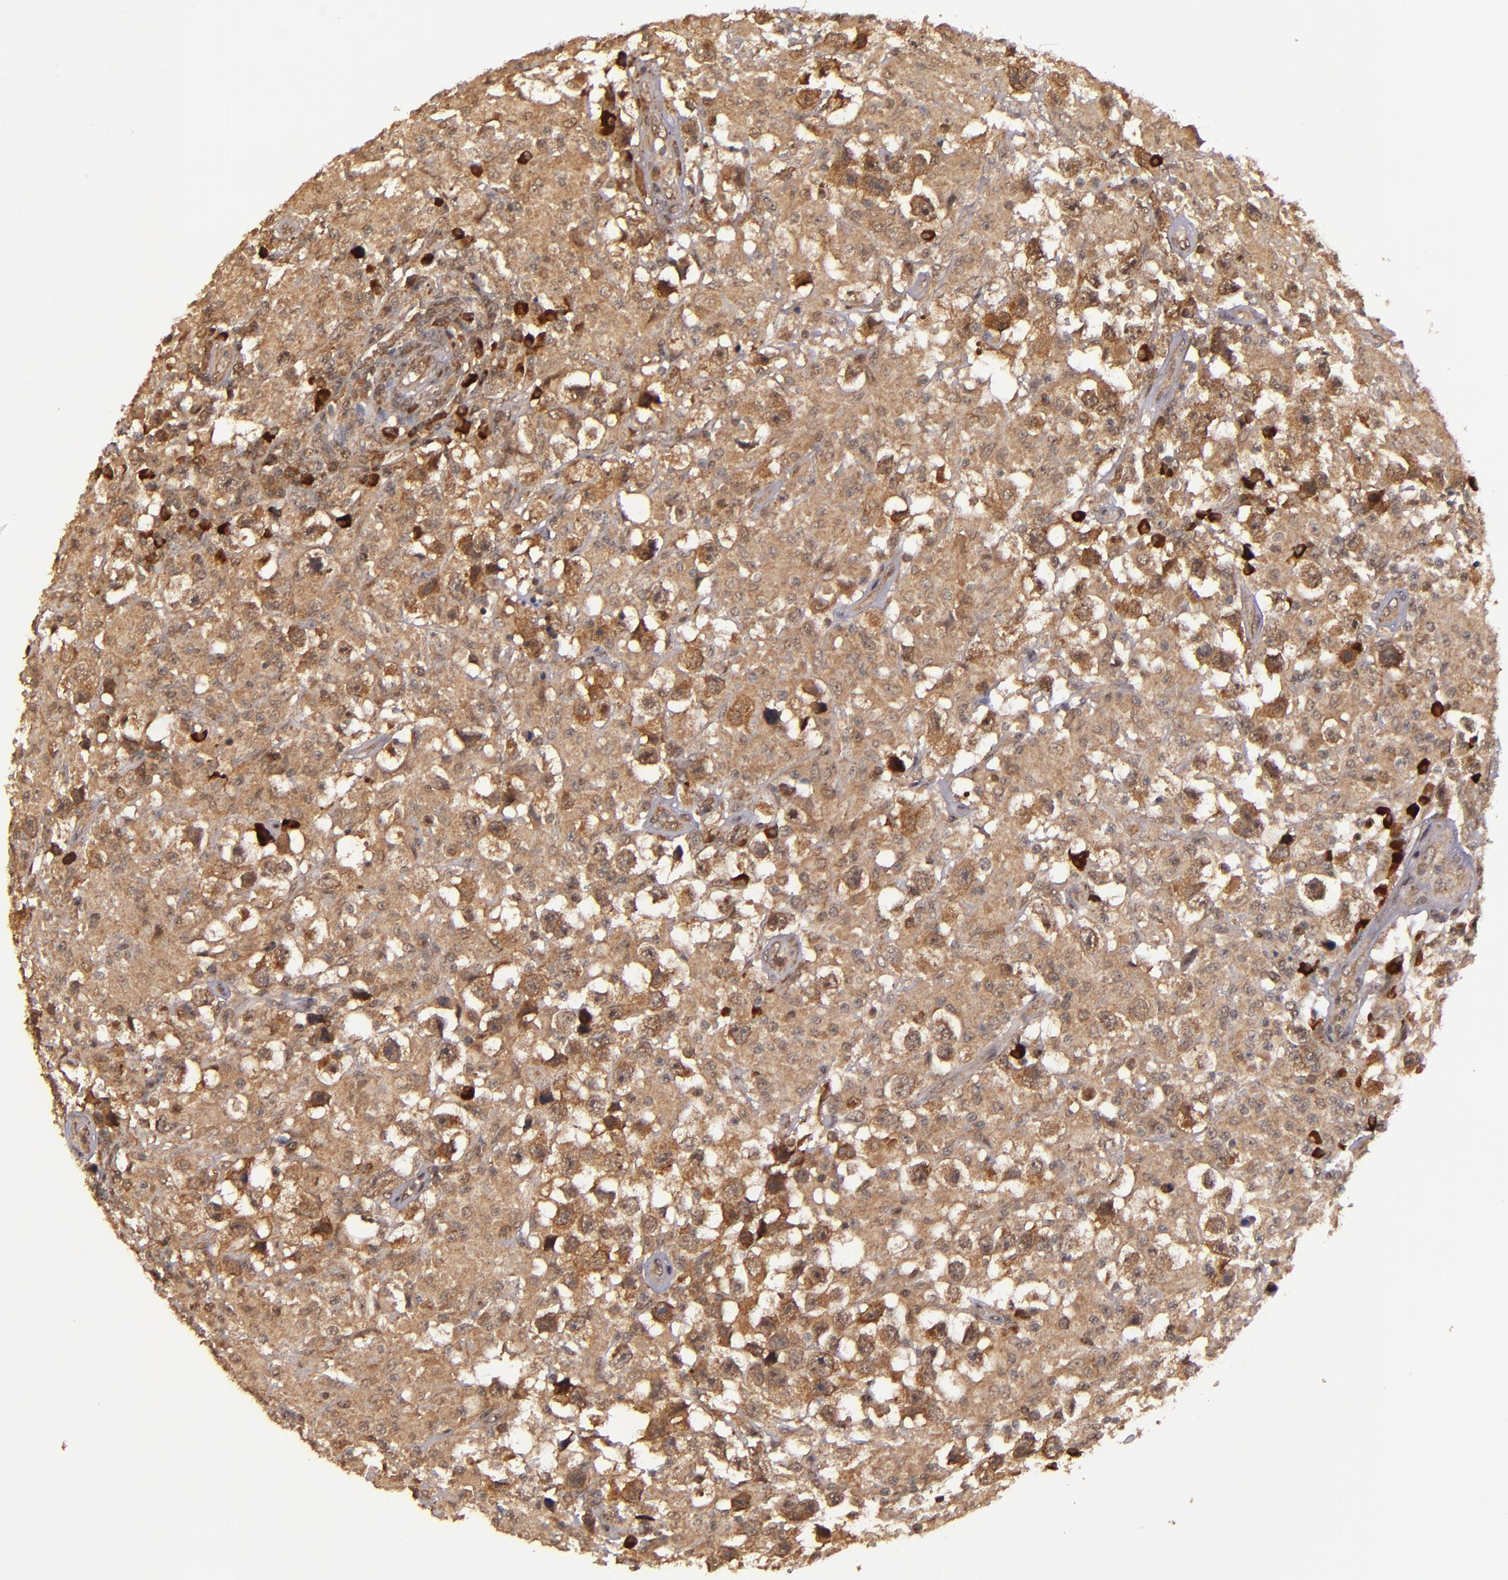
{"staining": {"intensity": "strong", "quantity": ">75%", "location": "cytoplasmic/membranous"}, "tissue": "testis cancer", "cell_type": "Tumor cells", "image_type": "cancer", "snomed": [{"axis": "morphology", "description": "Seminoma, NOS"}, {"axis": "topography", "description": "Testis"}], "caption": "Strong cytoplasmic/membranous positivity is identified in approximately >75% of tumor cells in seminoma (testis).", "gene": "RIOK3", "patient": {"sex": "male", "age": 34}}